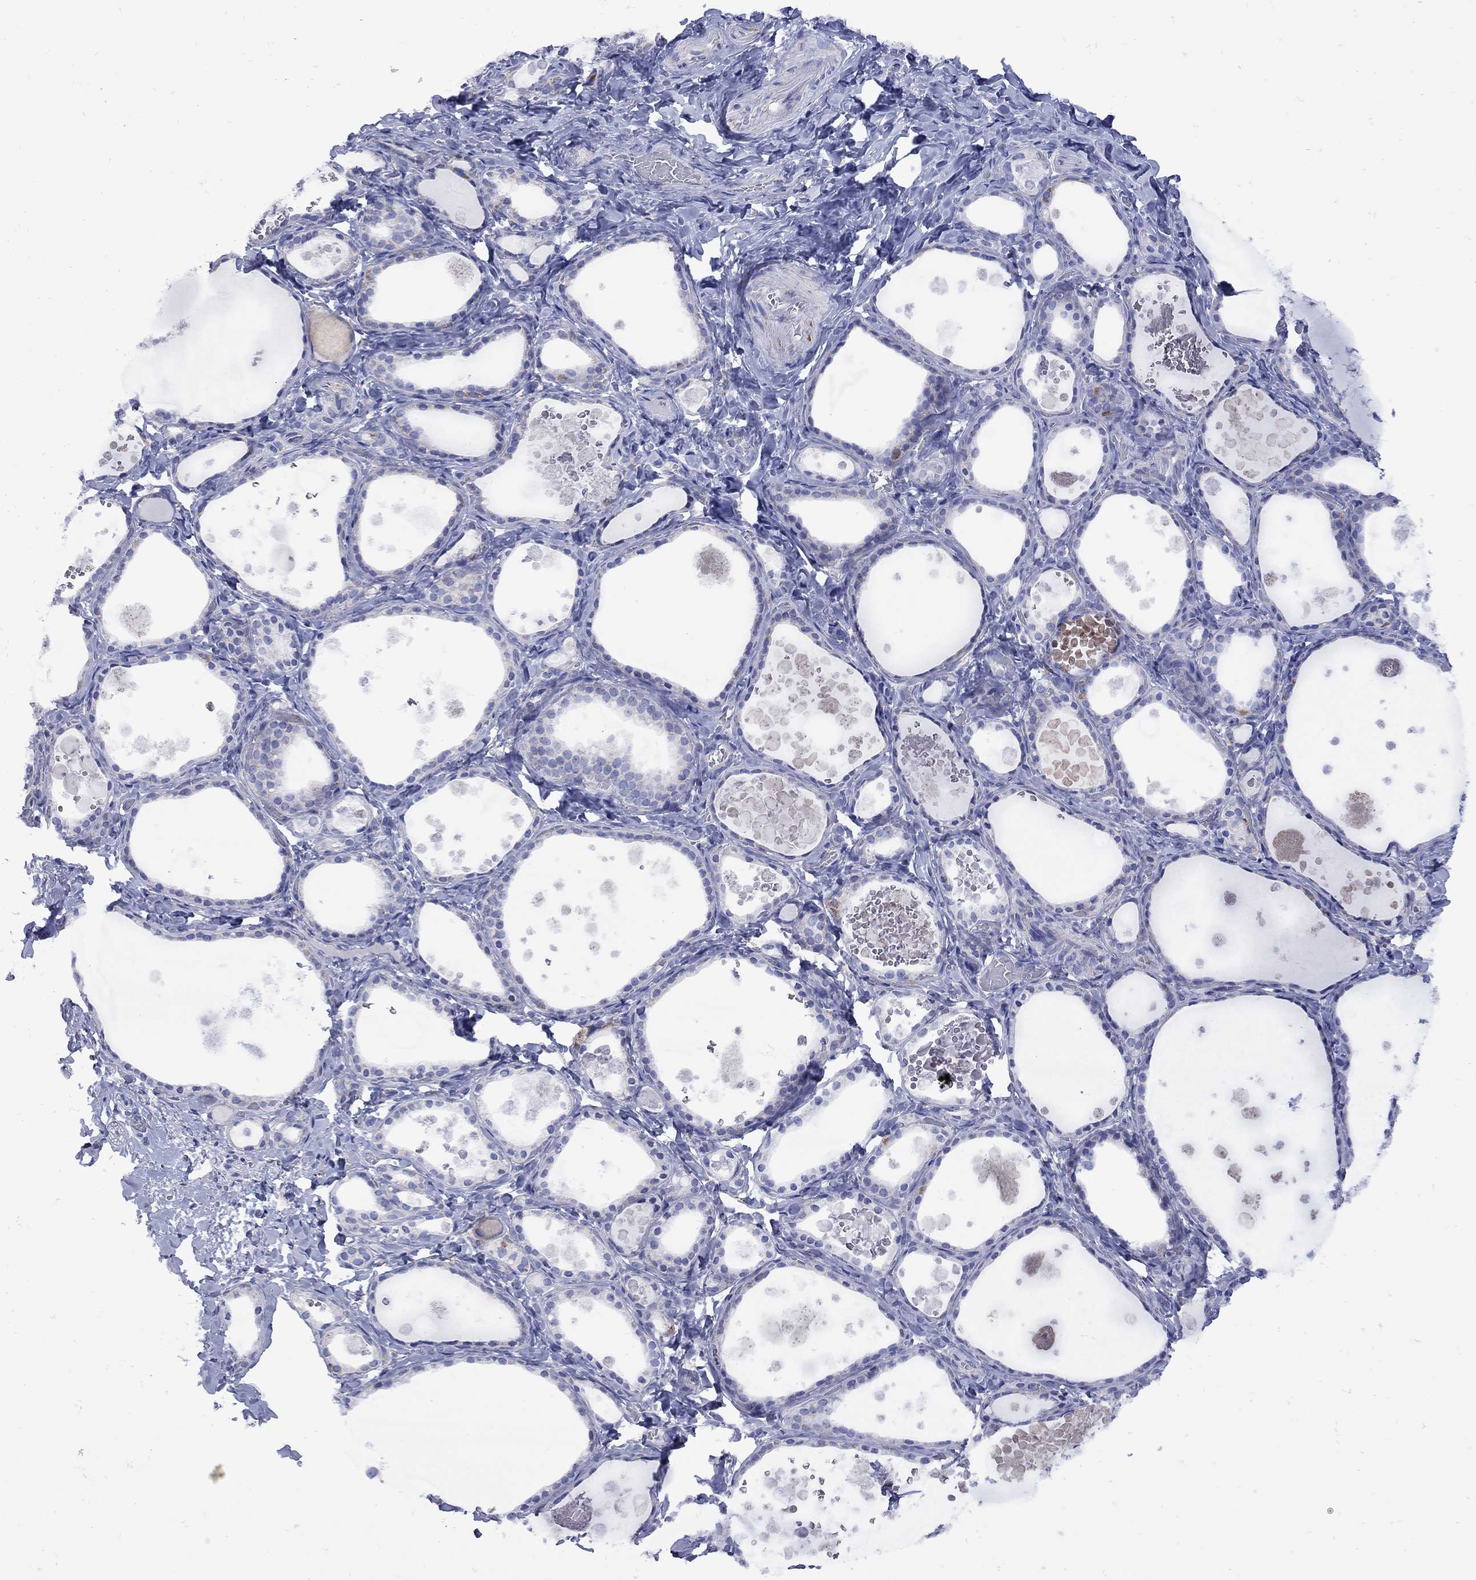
{"staining": {"intensity": "negative", "quantity": "none", "location": "none"}, "tissue": "thyroid gland", "cell_type": "Glandular cells", "image_type": "normal", "snomed": [{"axis": "morphology", "description": "Normal tissue, NOS"}, {"axis": "topography", "description": "Thyroid gland"}], "caption": "Micrograph shows no protein positivity in glandular cells of benign thyroid gland. (DAB immunohistochemistry (IHC) visualized using brightfield microscopy, high magnification).", "gene": "SESTD1", "patient": {"sex": "female", "age": 56}}